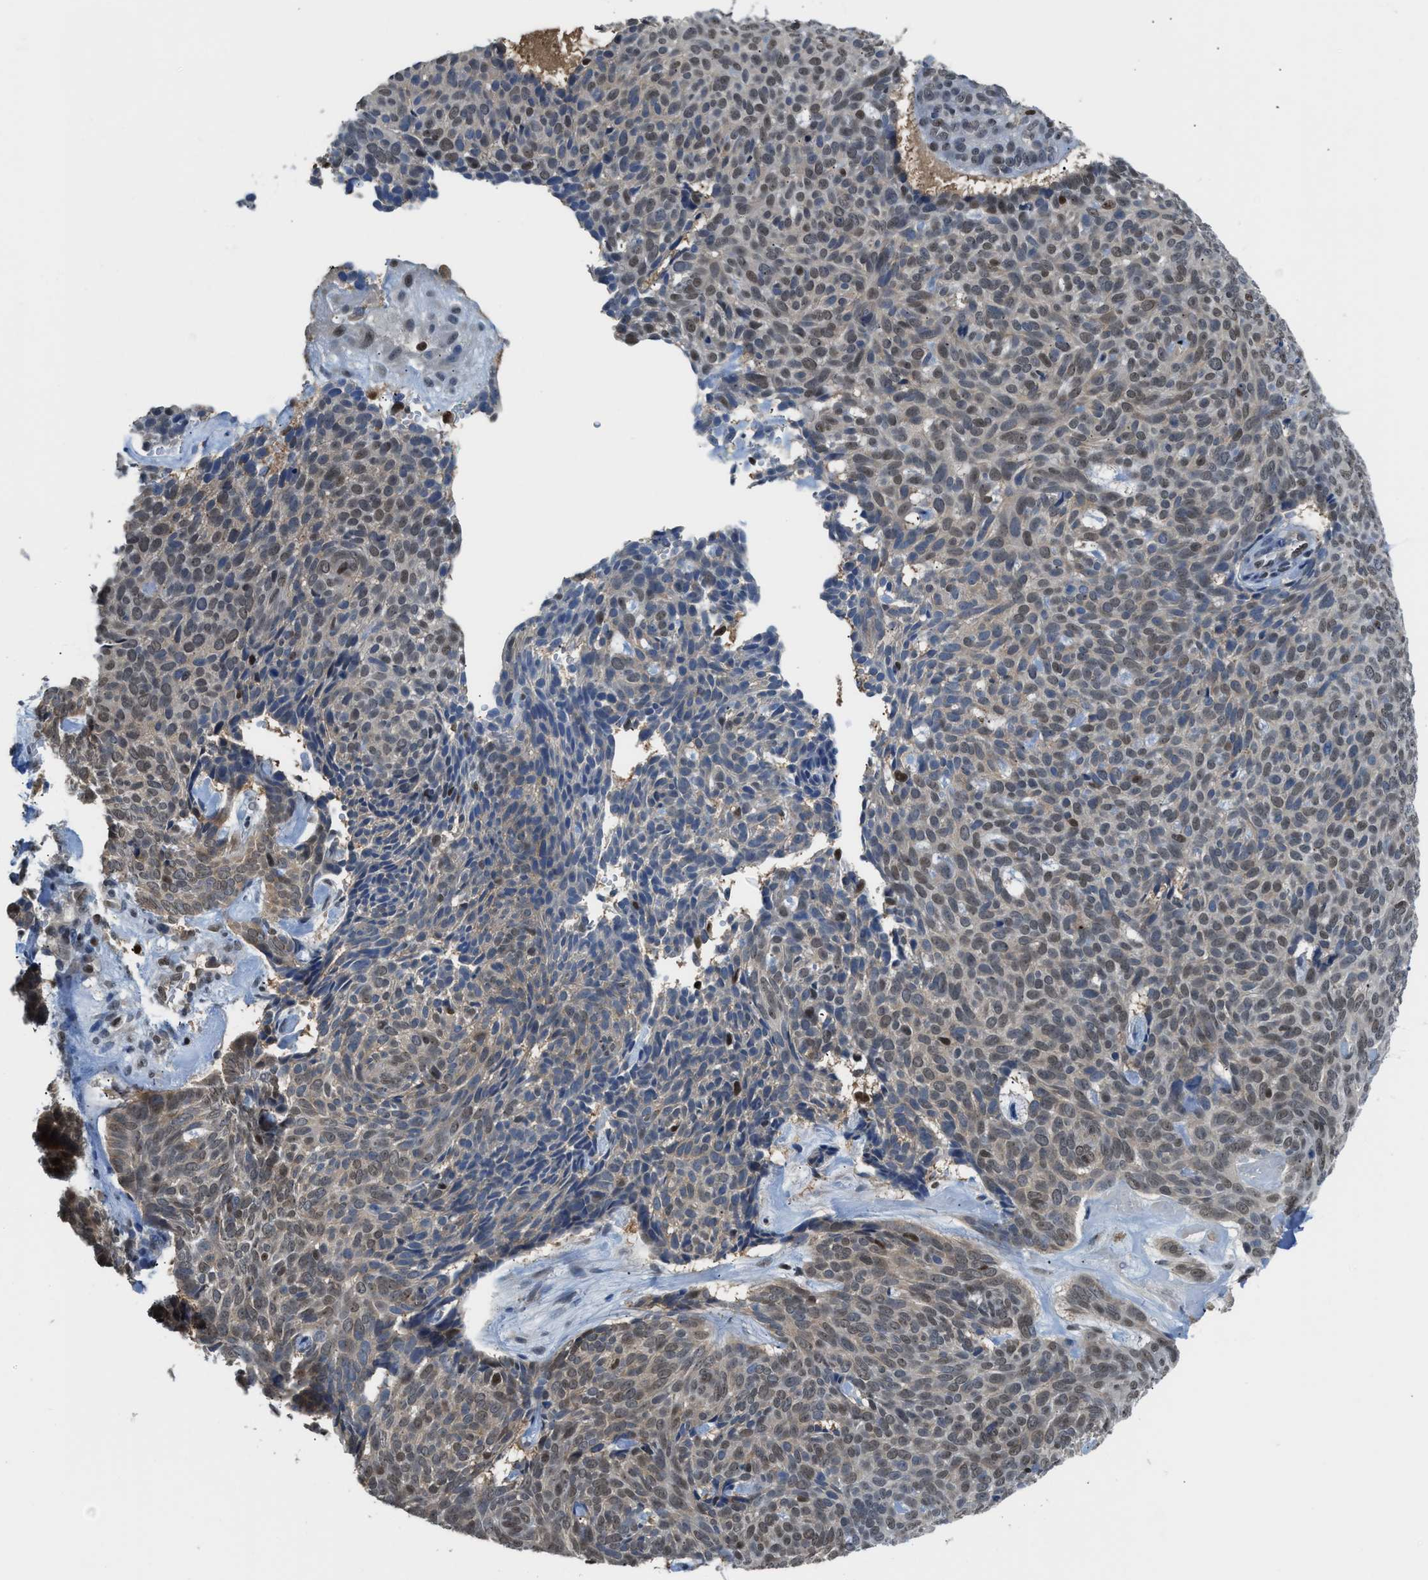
{"staining": {"intensity": "weak", "quantity": "25%-75%", "location": "nuclear"}, "tissue": "skin cancer", "cell_type": "Tumor cells", "image_type": "cancer", "snomed": [{"axis": "morphology", "description": "Basal cell carcinoma"}, {"axis": "topography", "description": "Skin"}], "caption": "This photomicrograph exhibits immunohistochemistry staining of skin cancer (basal cell carcinoma), with low weak nuclear positivity in approximately 25%-75% of tumor cells.", "gene": "ALX1", "patient": {"sex": "male", "age": 61}}